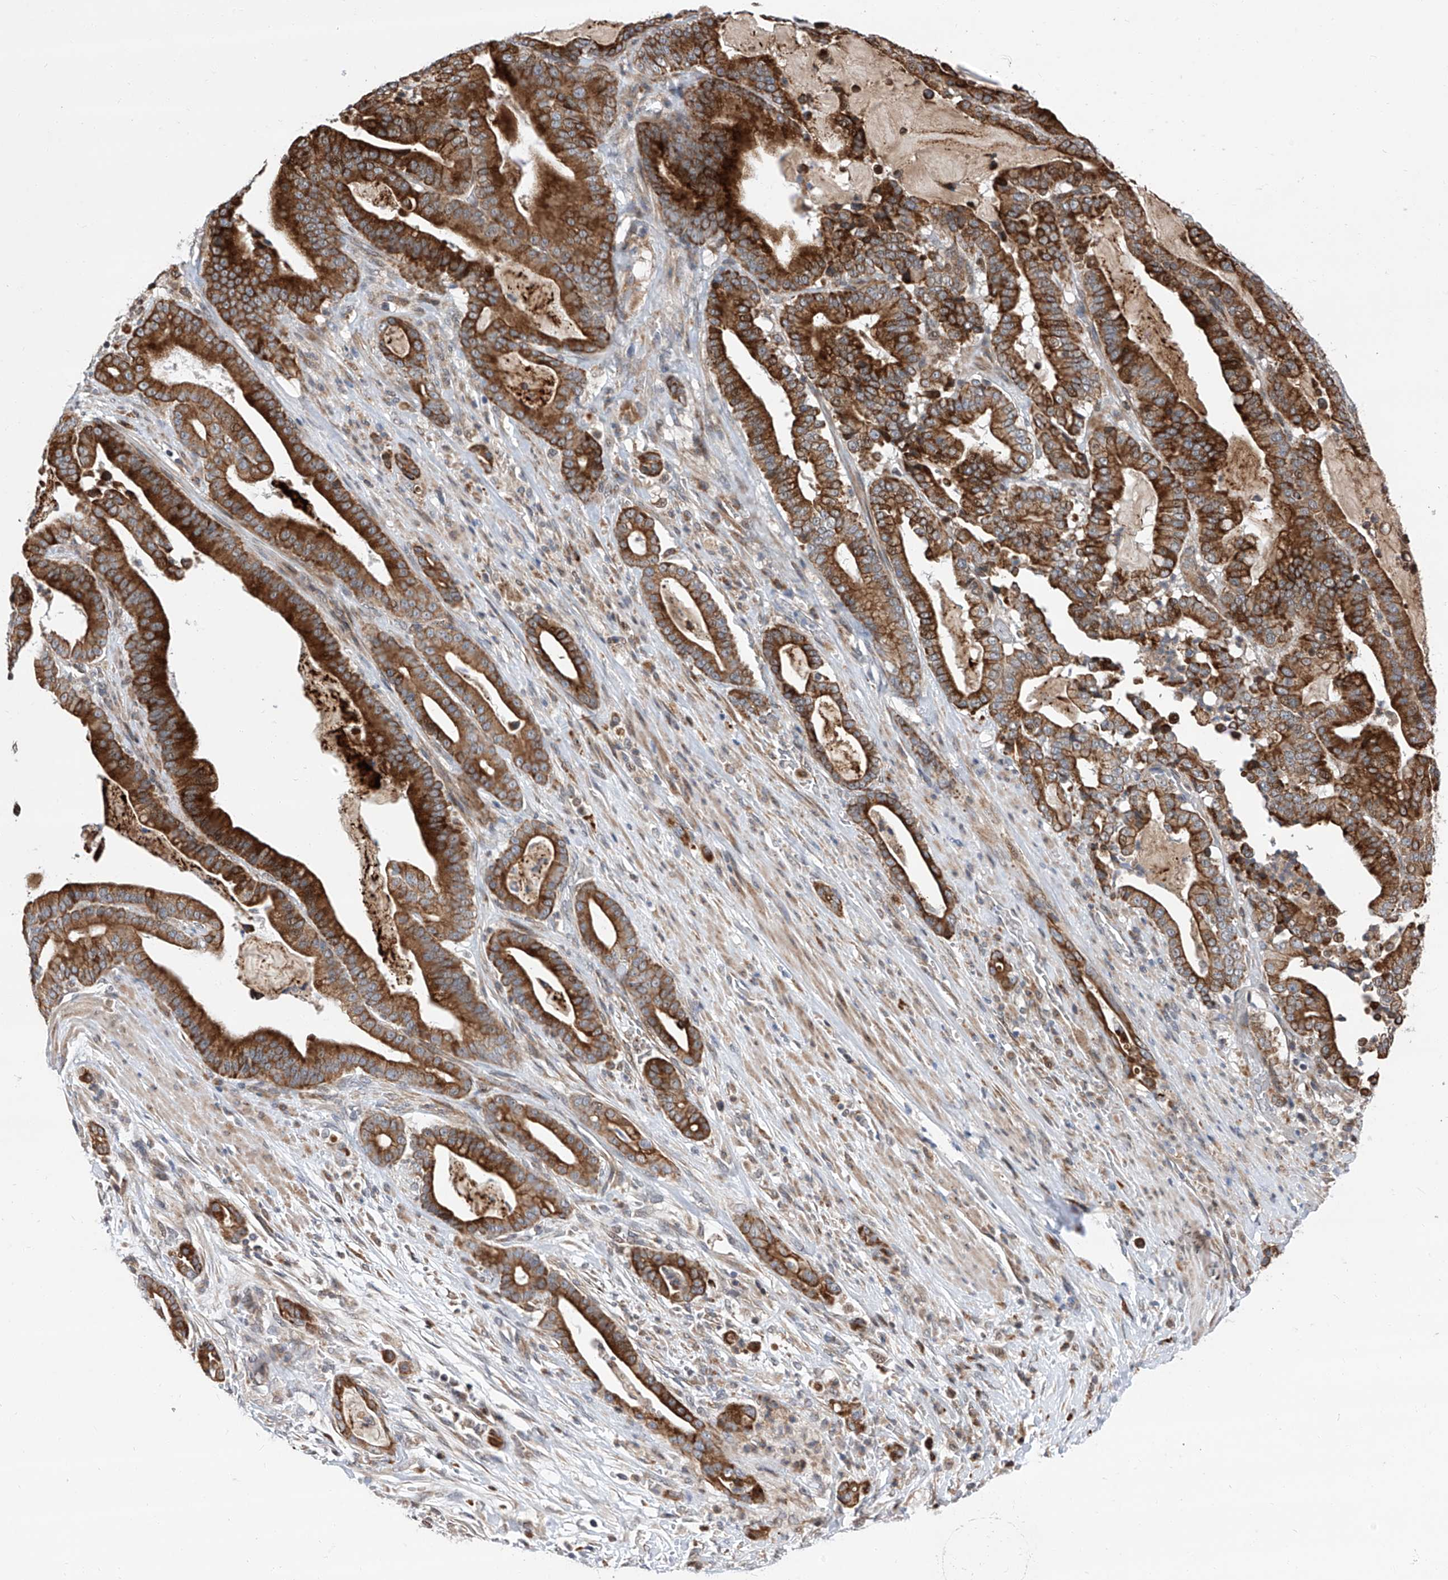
{"staining": {"intensity": "strong", "quantity": ">75%", "location": "cytoplasmic/membranous"}, "tissue": "pancreatic cancer", "cell_type": "Tumor cells", "image_type": "cancer", "snomed": [{"axis": "morphology", "description": "Adenocarcinoma, NOS"}, {"axis": "topography", "description": "Pancreas"}], "caption": "Pancreatic cancer (adenocarcinoma) stained with a brown dye reveals strong cytoplasmic/membranous positive staining in approximately >75% of tumor cells.", "gene": "FARP2", "patient": {"sex": "male", "age": 63}}